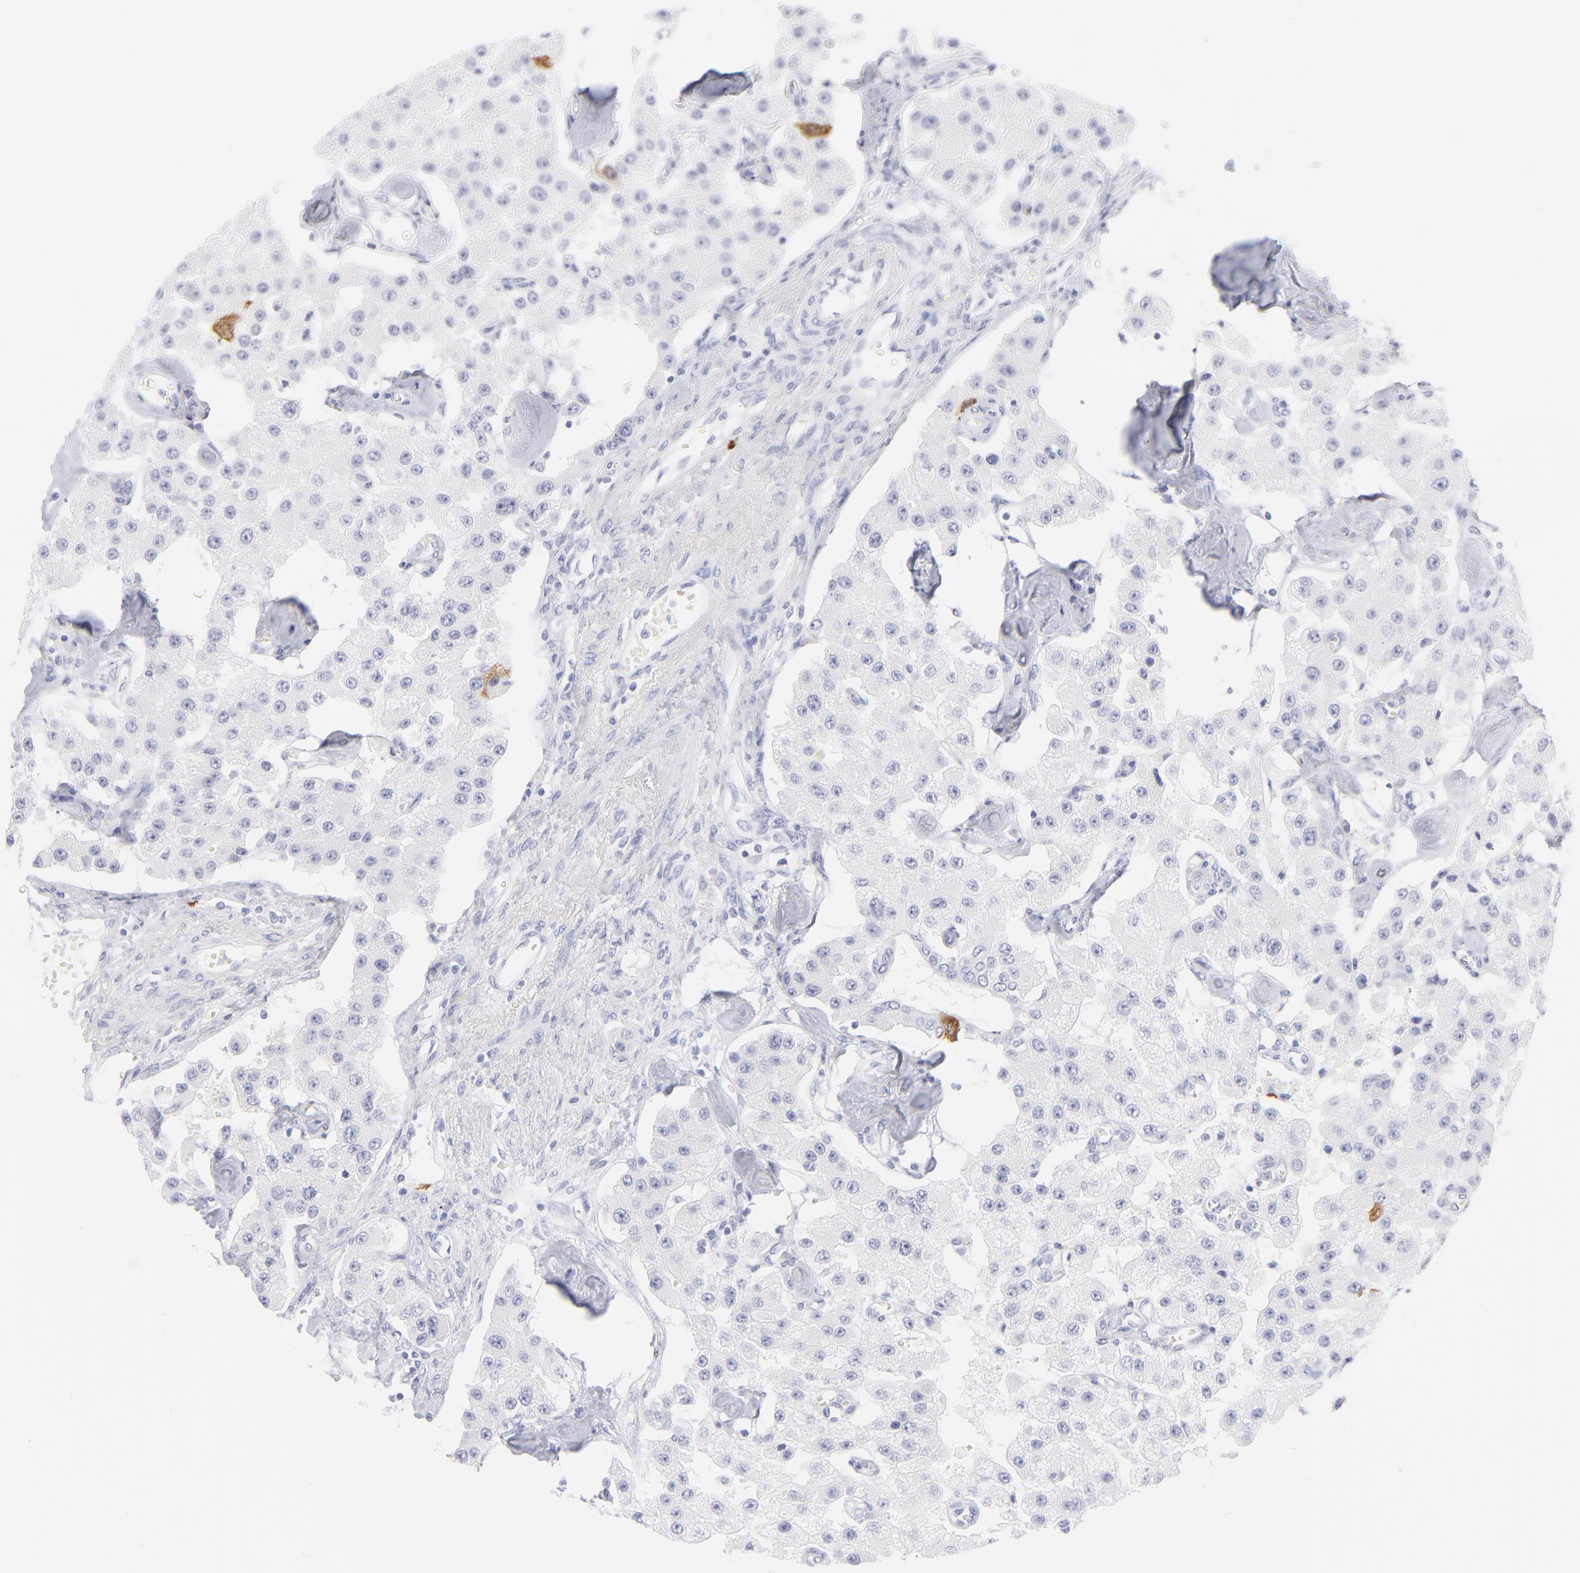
{"staining": {"intensity": "strong", "quantity": "<25%", "location": "cytoplasmic/membranous"}, "tissue": "carcinoid", "cell_type": "Tumor cells", "image_type": "cancer", "snomed": [{"axis": "morphology", "description": "Carcinoid, malignant, NOS"}, {"axis": "topography", "description": "Pancreas"}], "caption": "Human malignant carcinoid stained for a protein (brown) demonstrates strong cytoplasmic/membranous positive positivity in about <25% of tumor cells.", "gene": "CCNB1", "patient": {"sex": "male", "age": 41}}